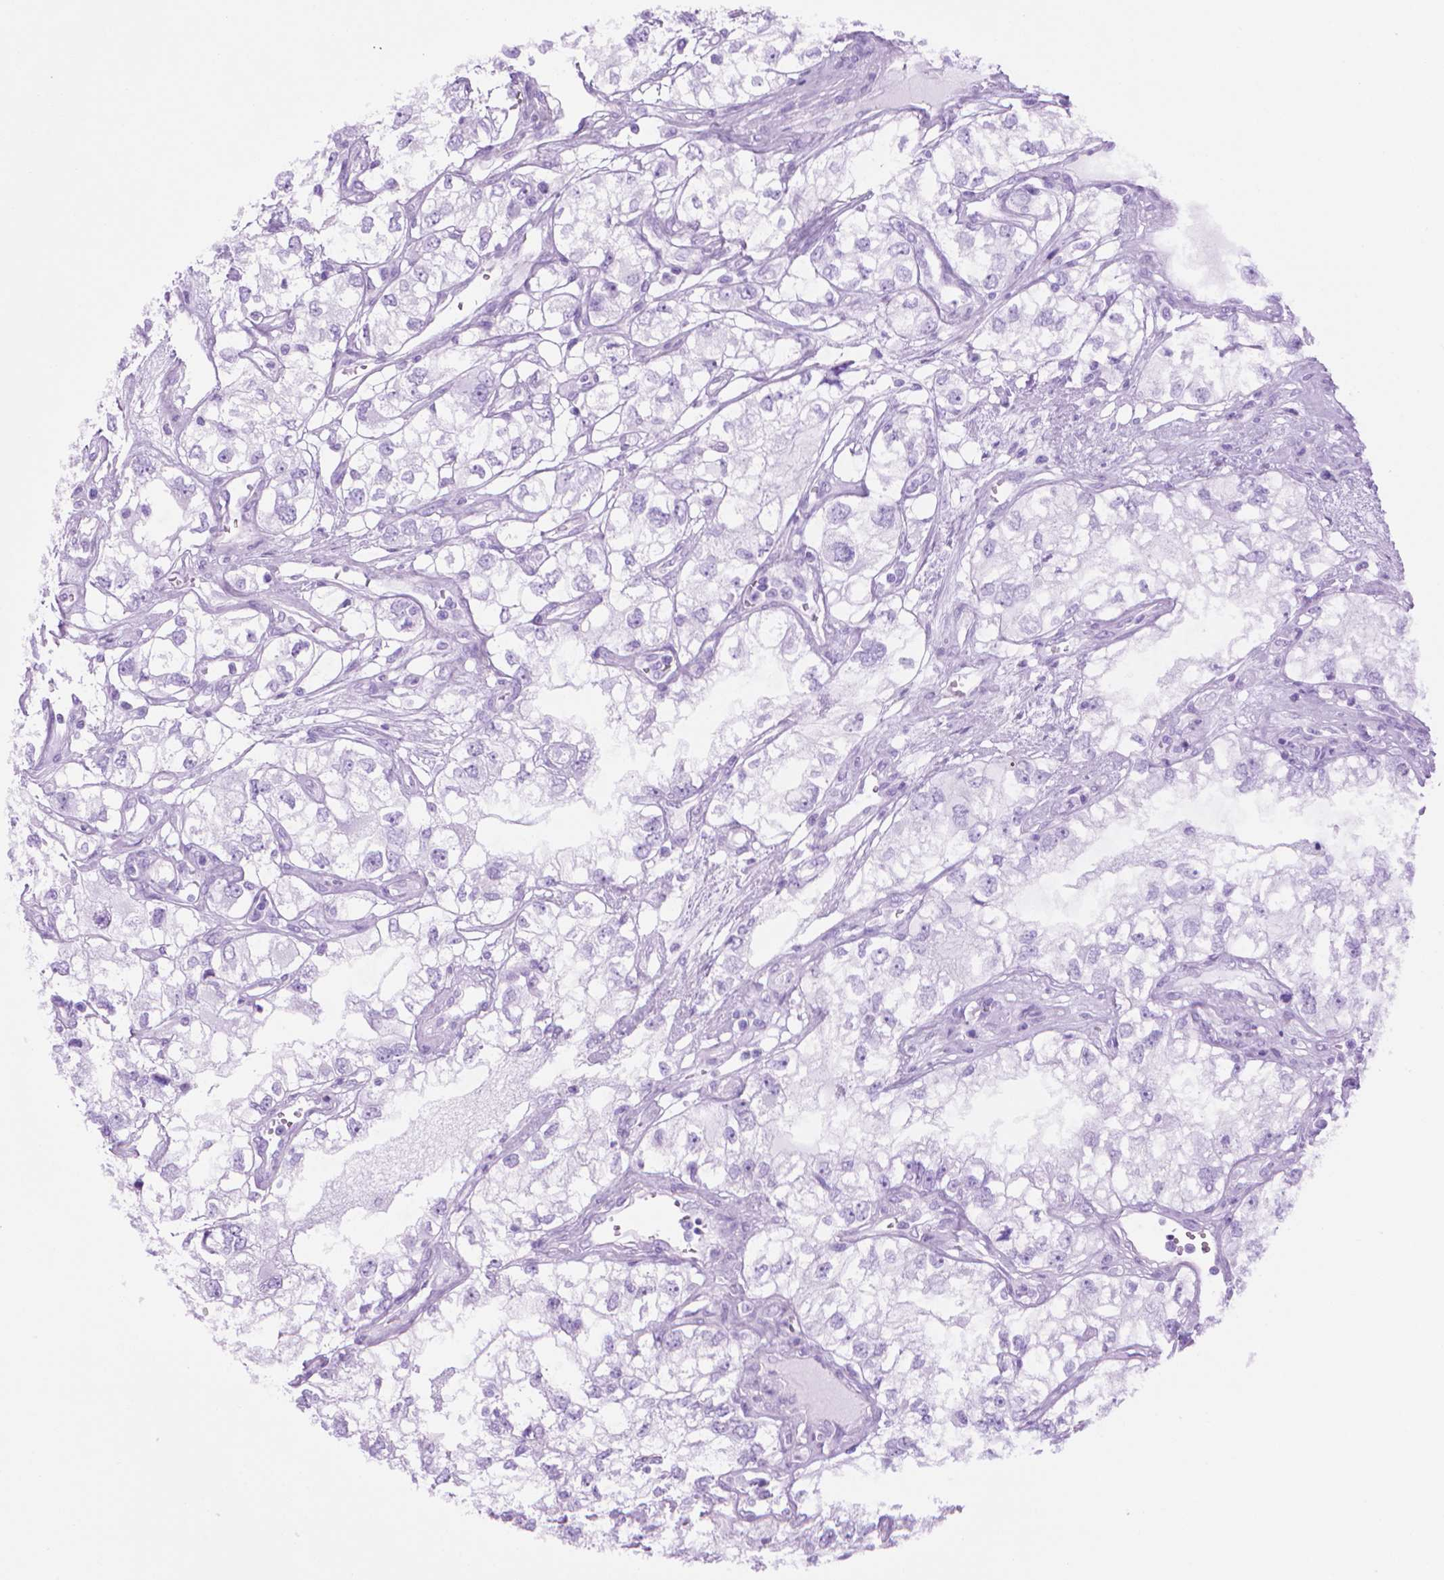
{"staining": {"intensity": "negative", "quantity": "none", "location": "none"}, "tissue": "renal cancer", "cell_type": "Tumor cells", "image_type": "cancer", "snomed": [{"axis": "morphology", "description": "Adenocarcinoma, NOS"}, {"axis": "topography", "description": "Kidney"}], "caption": "This is a photomicrograph of immunohistochemistry staining of renal cancer, which shows no expression in tumor cells.", "gene": "CORO1B", "patient": {"sex": "female", "age": 59}}